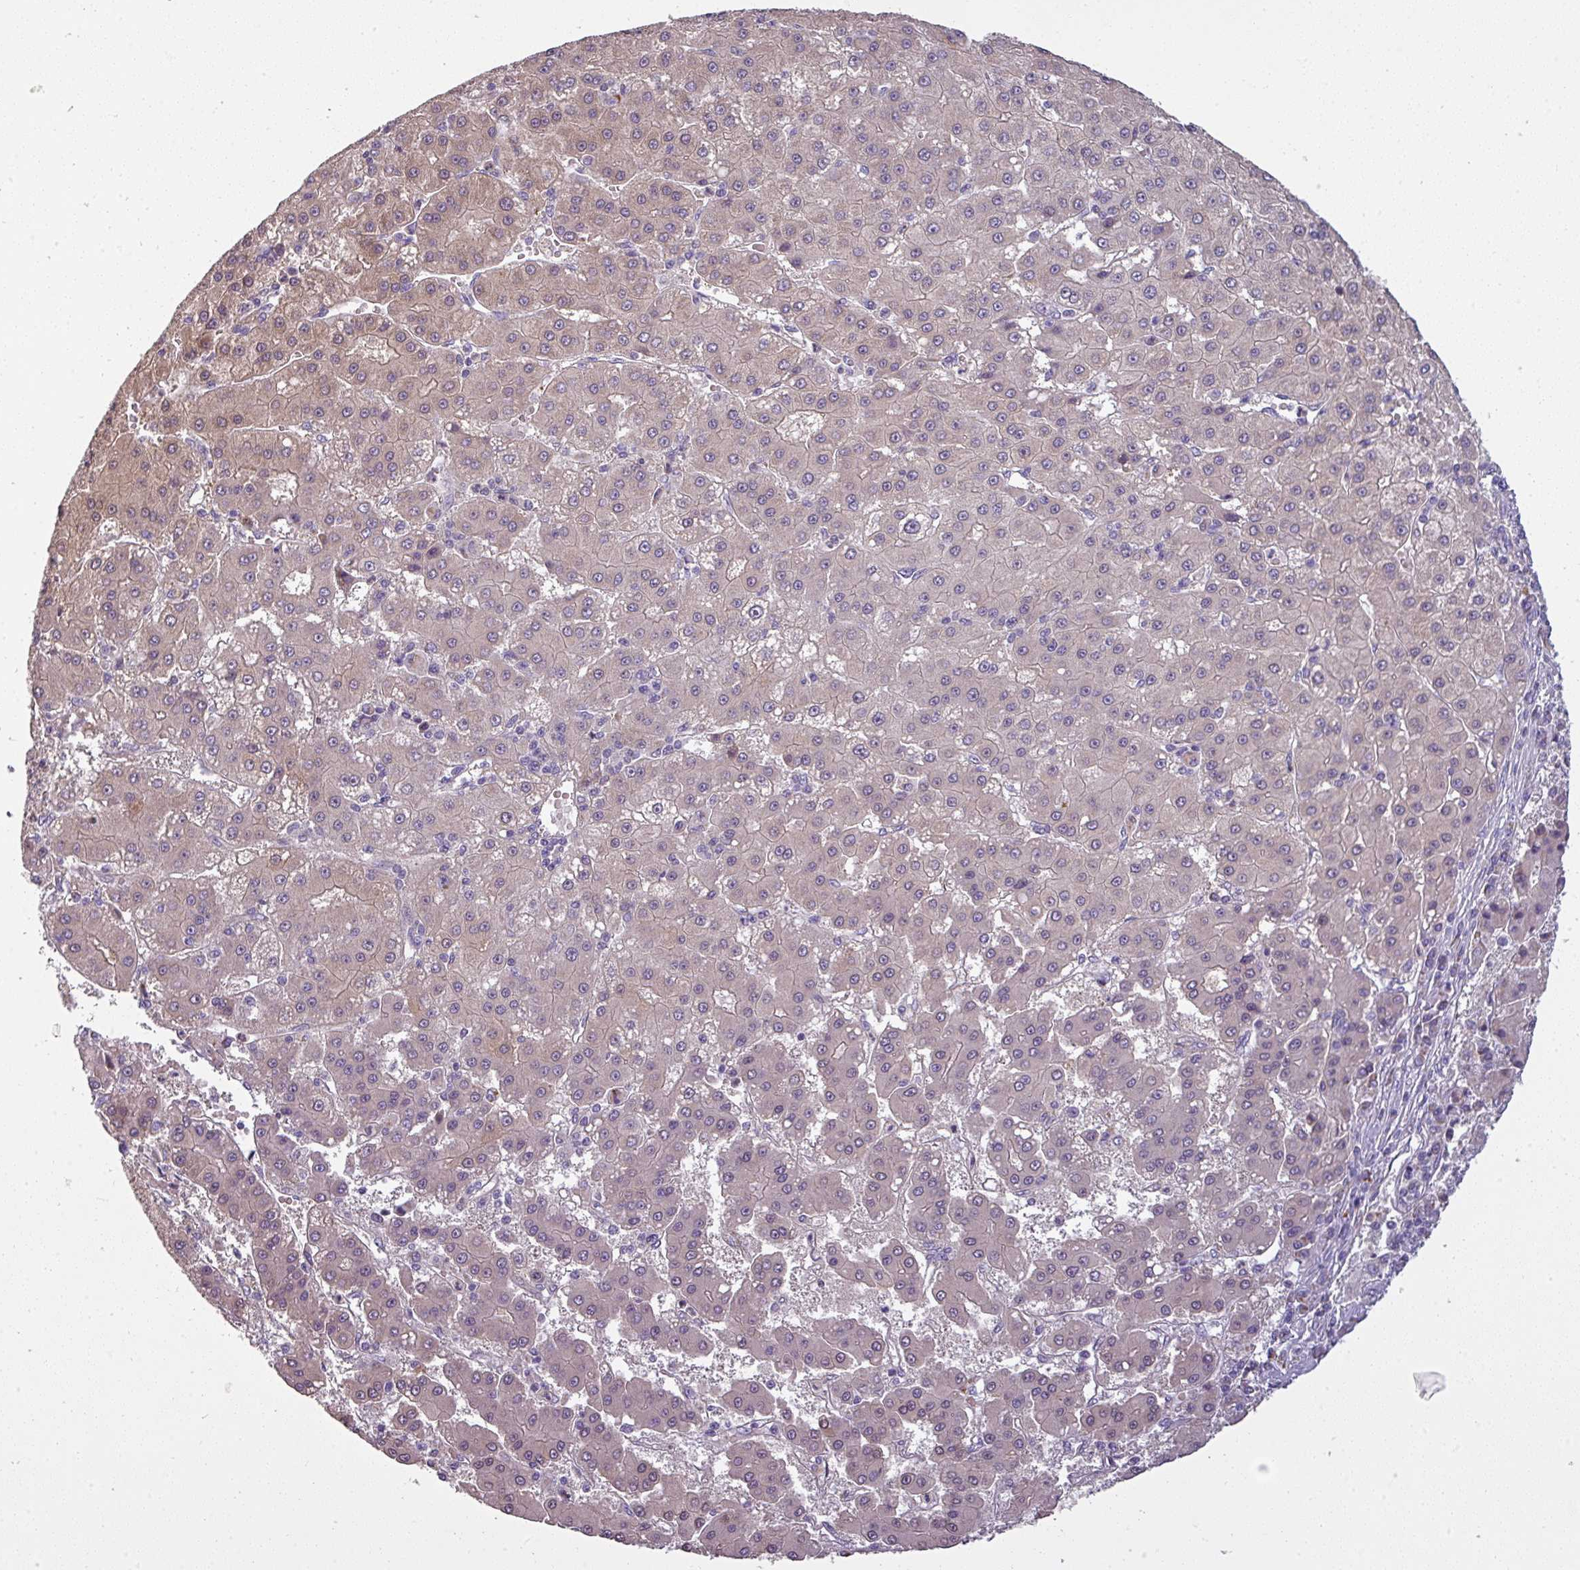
{"staining": {"intensity": "weak", "quantity": "25%-75%", "location": "cytoplasmic/membranous"}, "tissue": "liver cancer", "cell_type": "Tumor cells", "image_type": "cancer", "snomed": [{"axis": "morphology", "description": "Carcinoma, Hepatocellular, NOS"}, {"axis": "topography", "description": "Liver"}], "caption": "A brown stain highlights weak cytoplasmic/membranous expression of a protein in human liver hepatocellular carcinoma tumor cells. The protein of interest is shown in brown color, while the nuclei are stained blue.", "gene": "PNMA6A", "patient": {"sex": "male", "age": 76}}